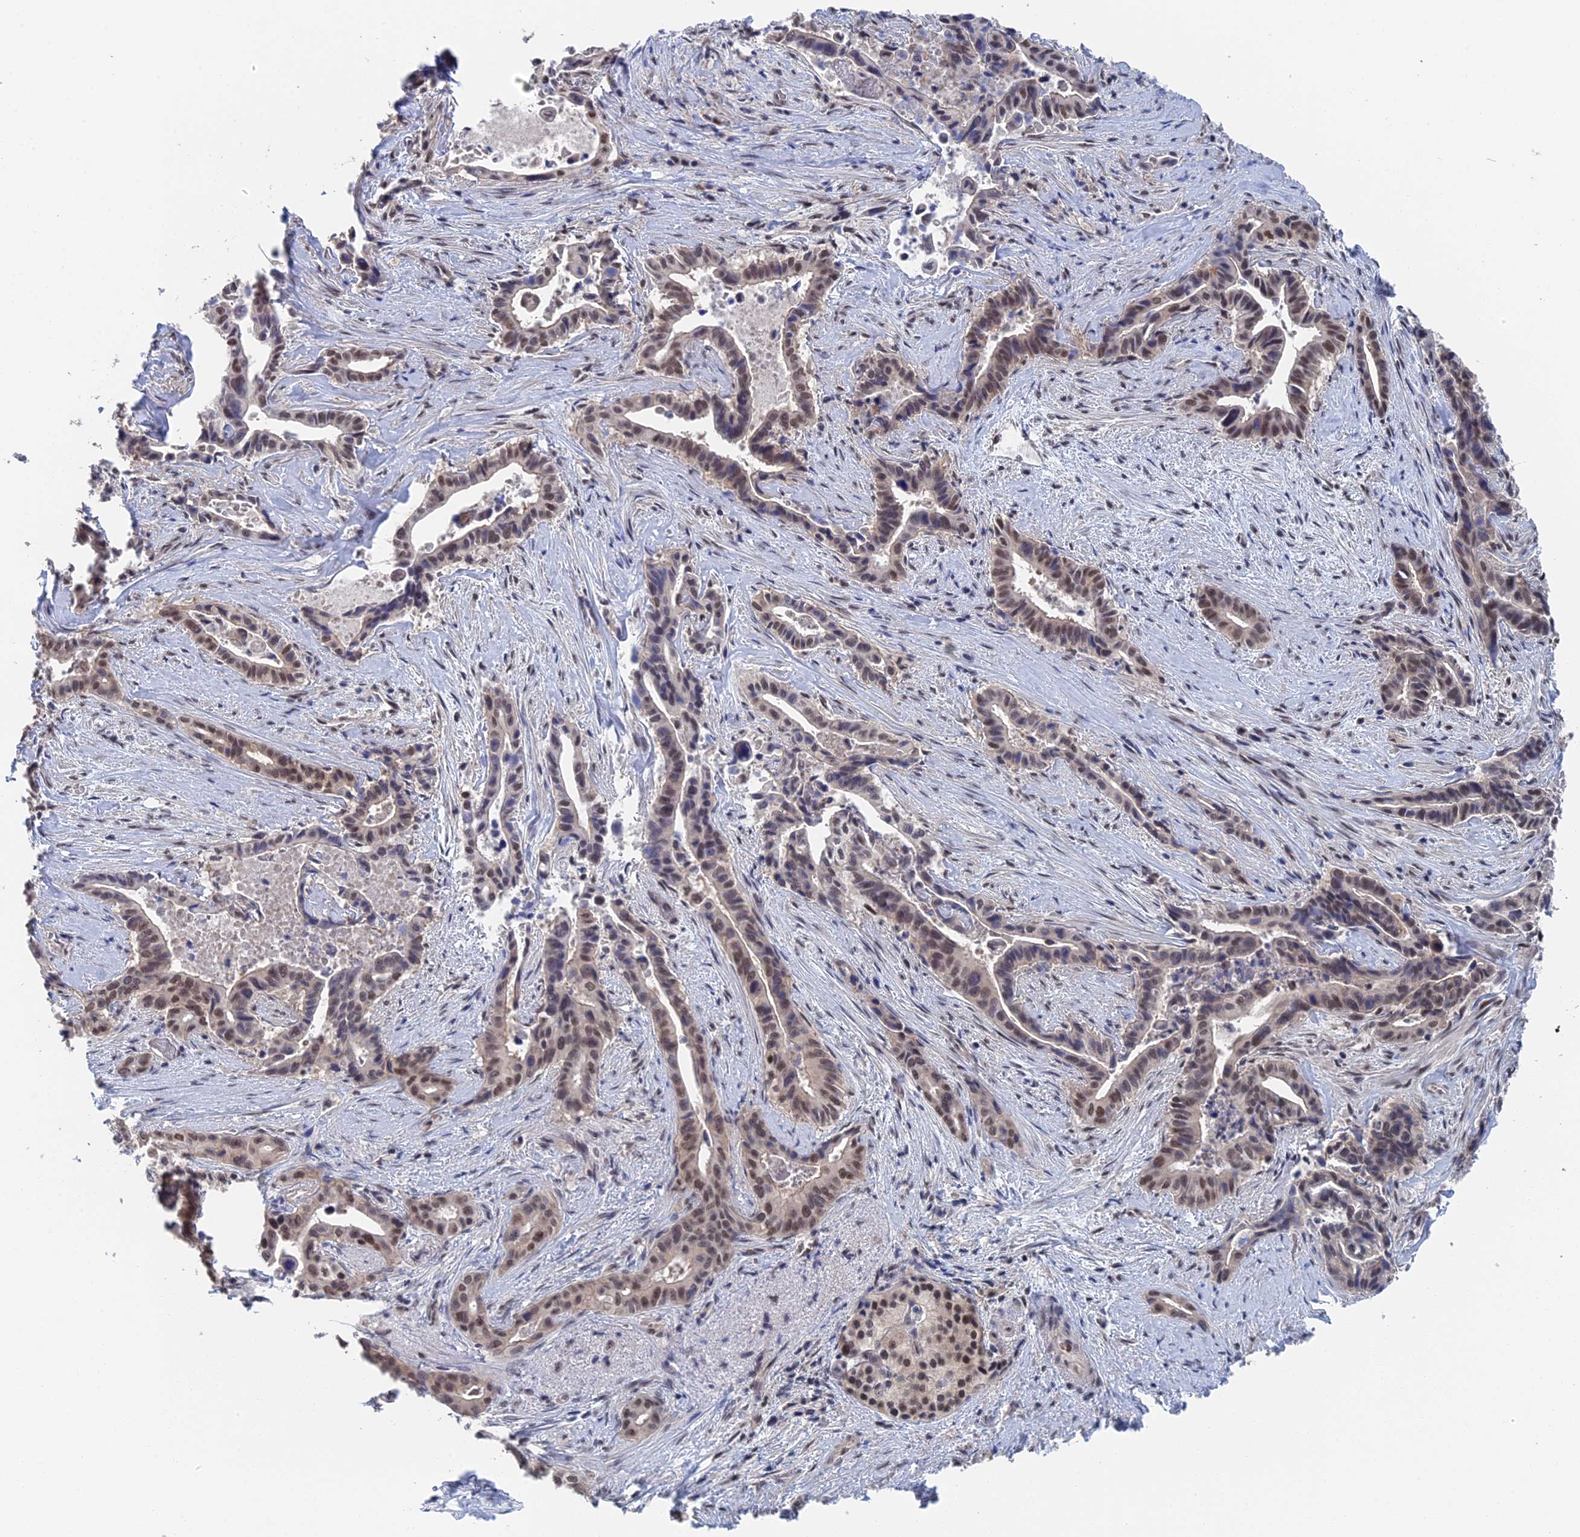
{"staining": {"intensity": "moderate", "quantity": ">75%", "location": "nuclear"}, "tissue": "pancreatic cancer", "cell_type": "Tumor cells", "image_type": "cancer", "snomed": [{"axis": "morphology", "description": "Adenocarcinoma, NOS"}, {"axis": "topography", "description": "Pancreas"}], "caption": "This micrograph reveals immunohistochemistry staining of human pancreatic cancer (adenocarcinoma), with medium moderate nuclear positivity in about >75% of tumor cells.", "gene": "TSSC4", "patient": {"sex": "female", "age": 77}}